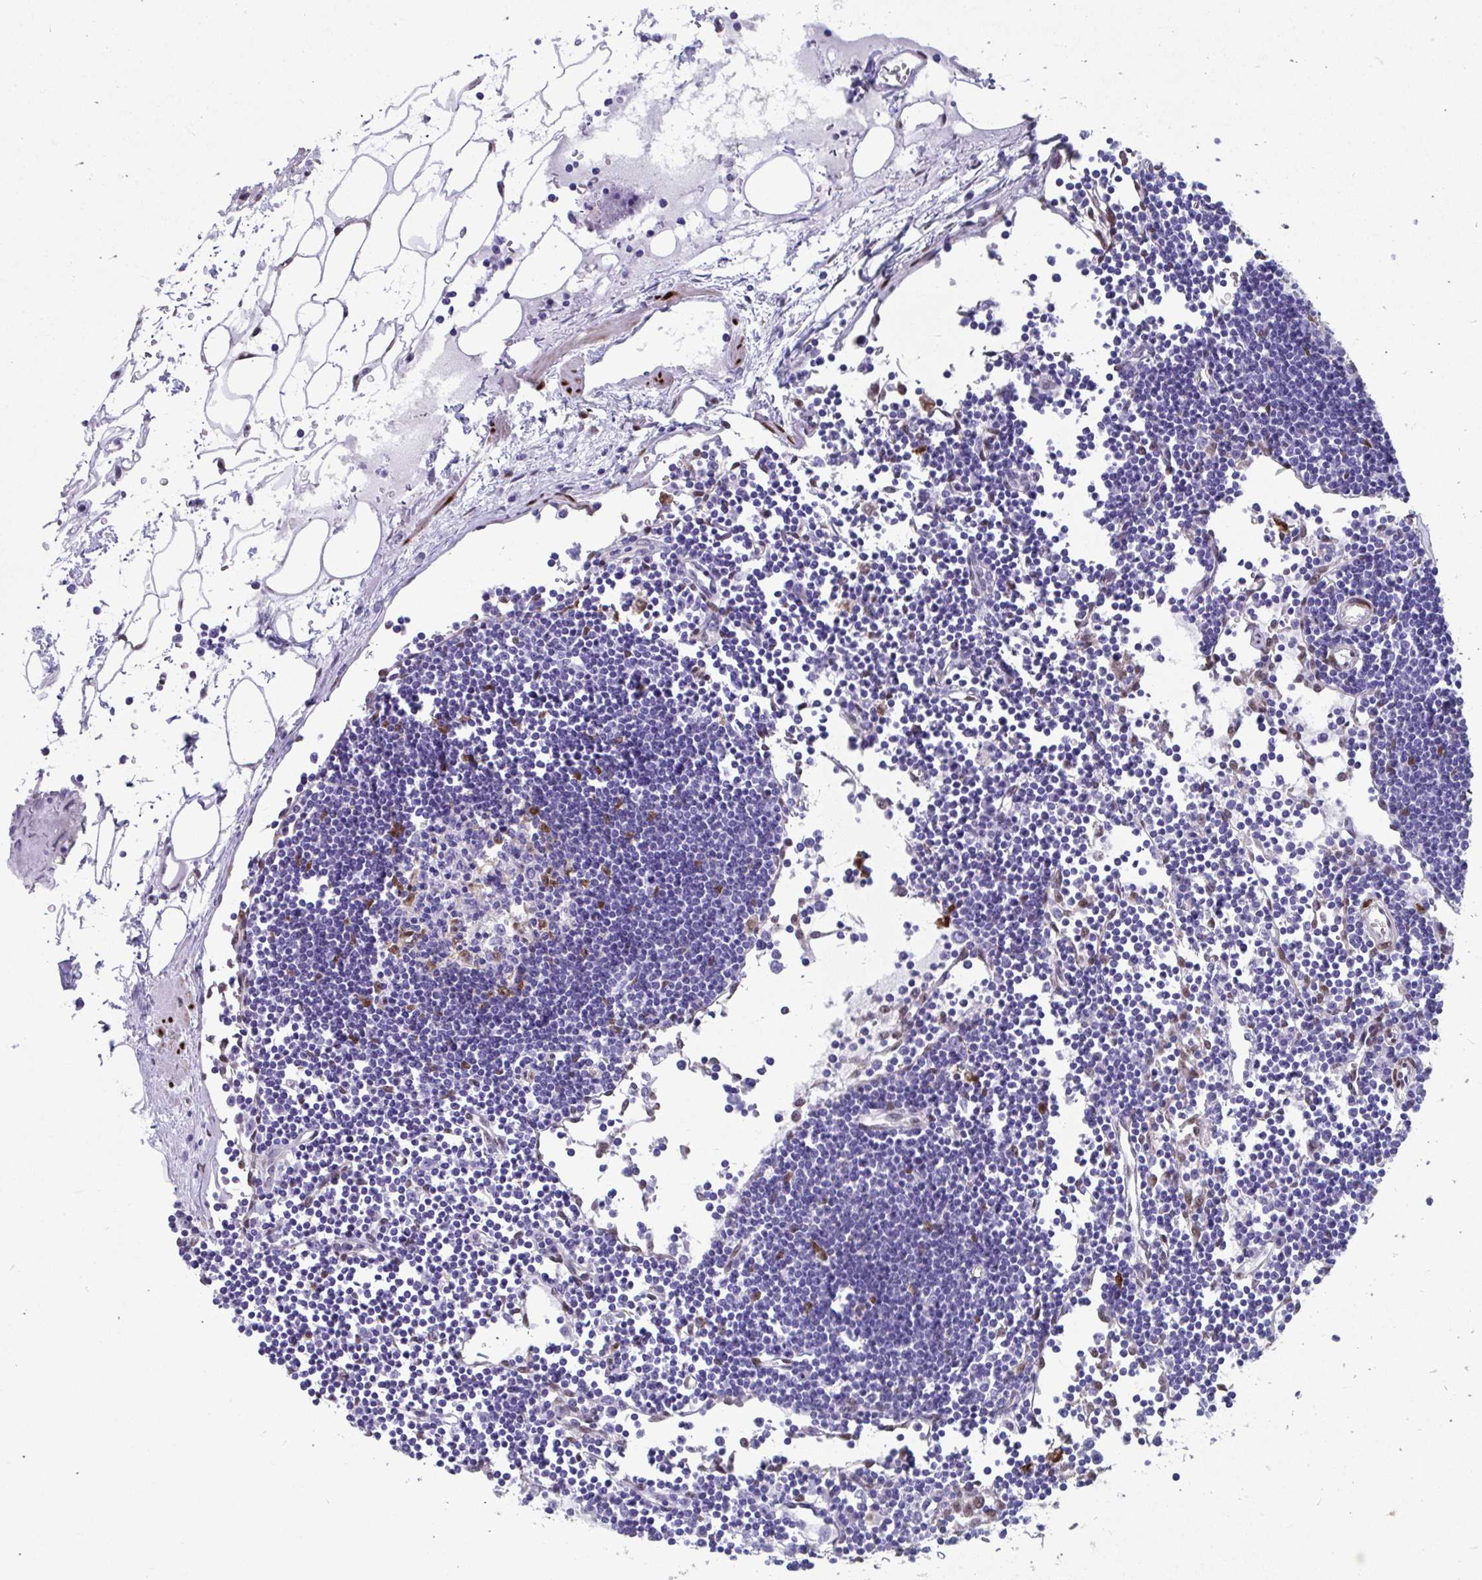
{"staining": {"intensity": "moderate", "quantity": "<25%", "location": "cytoplasmic/membranous,nuclear"}, "tissue": "lymph node", "cell_type": "Germinal center cells", "image_type": "normal", "snomed": [{"axis": "morphology", "description": "Normal tissue, NOS"}, {"axis": "topography", "description": "Lymph node"}], "caption": "Lymph node stained with a protein marker demonstrates moderate staining in germinal center cells.", "gene": "RBPMS", "patient": {"sex": "female", "age": 65}}